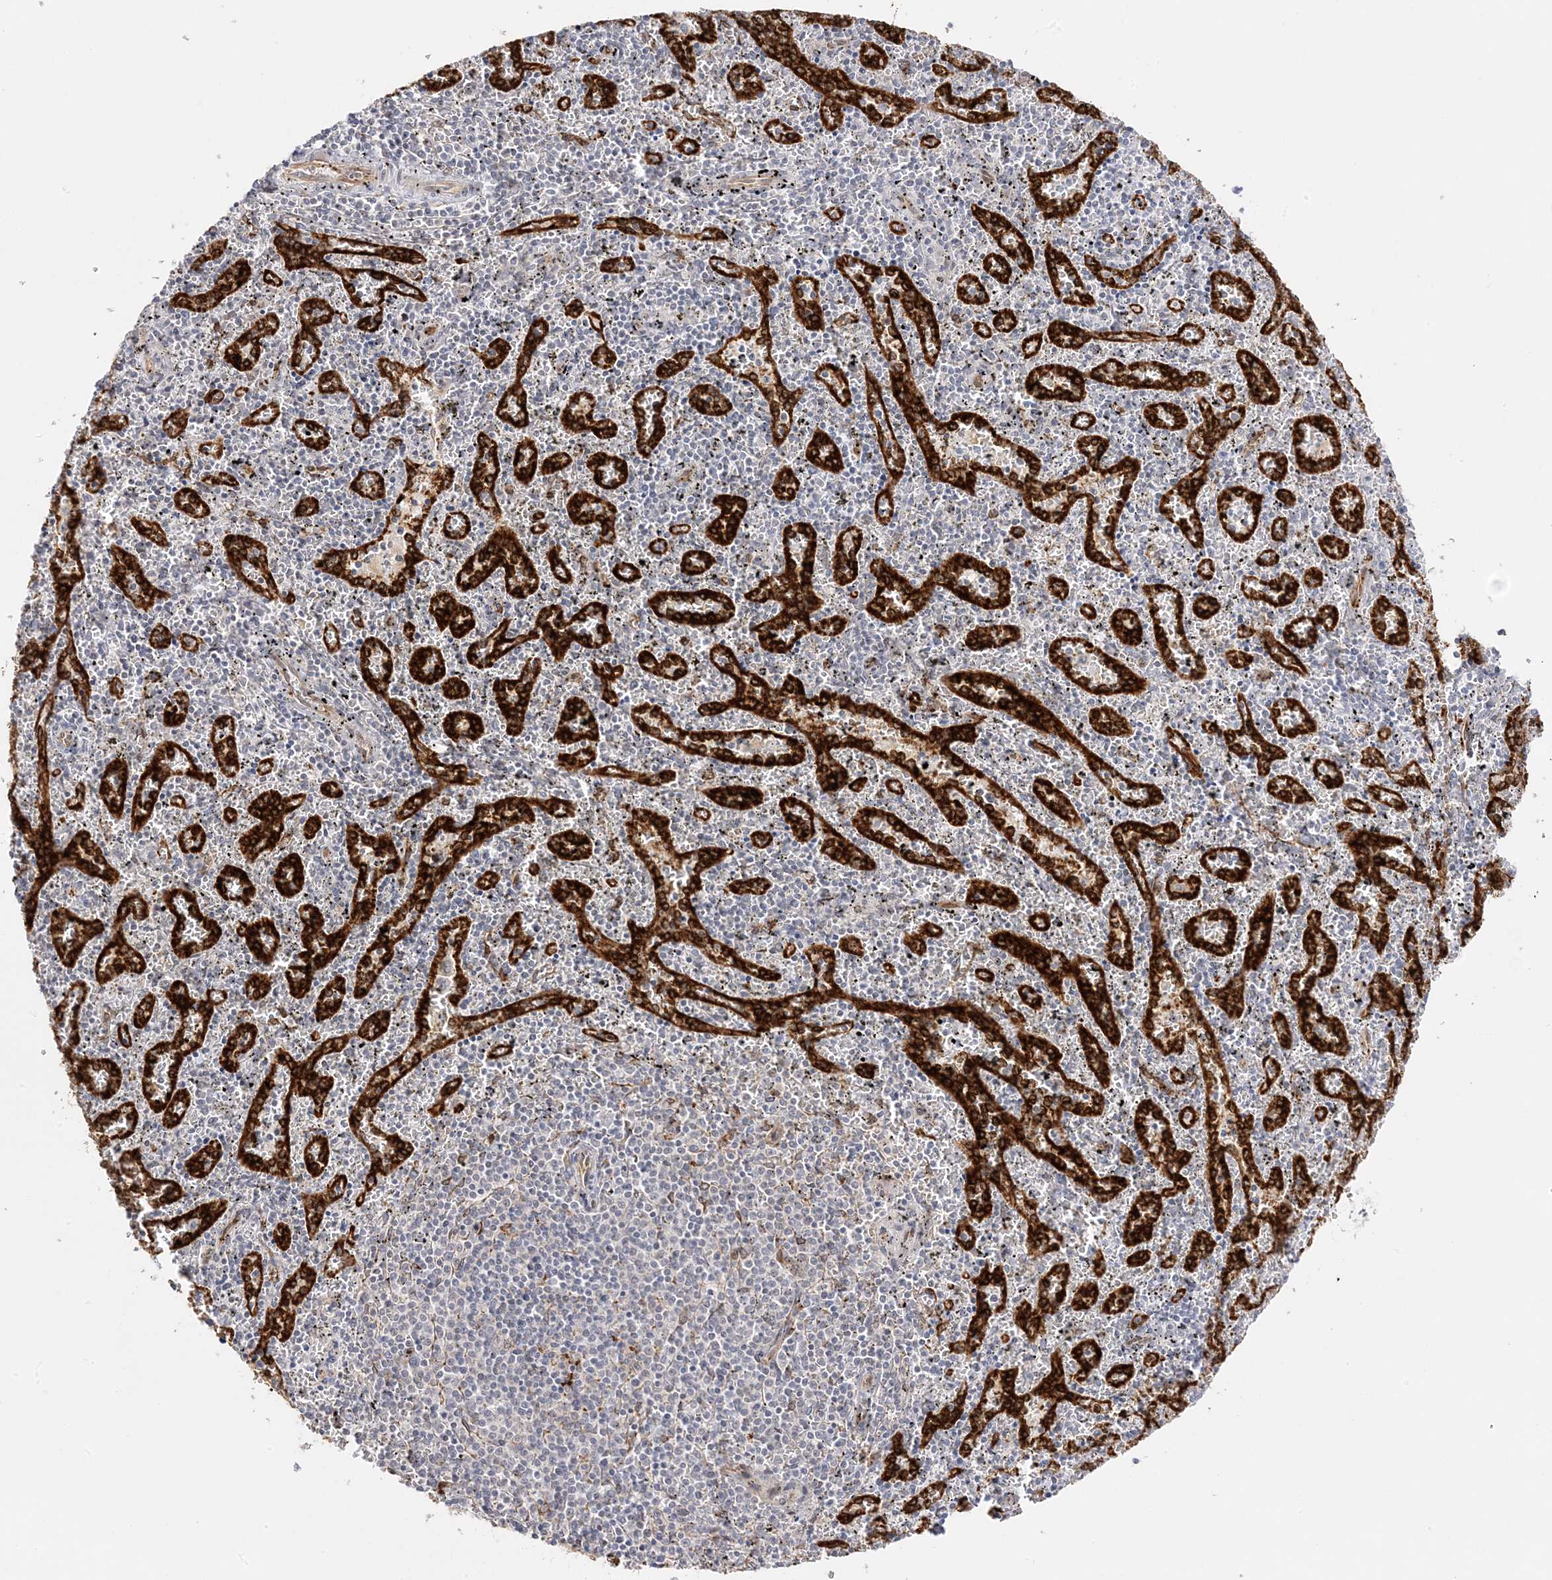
{"staining": {"intensity": "negative", "quantity": "none", "location": "none"}, "tissue": "spleen", "cell_type": "Cells in red pulp", "image_type": "normal", "snomed": [{"axis": "morphology", "description": "Normal tissue, NOS"}, {"axis": "topography", "description": "Spleen"}], "caption": "The IHC histopathology image has no significant positivity in cells in red pulp of spleen. (DAB immunohistochemistry (IHC), high magnification).", "gene": "C2CD2", "patient": {"sex": "male", "age": 11}}